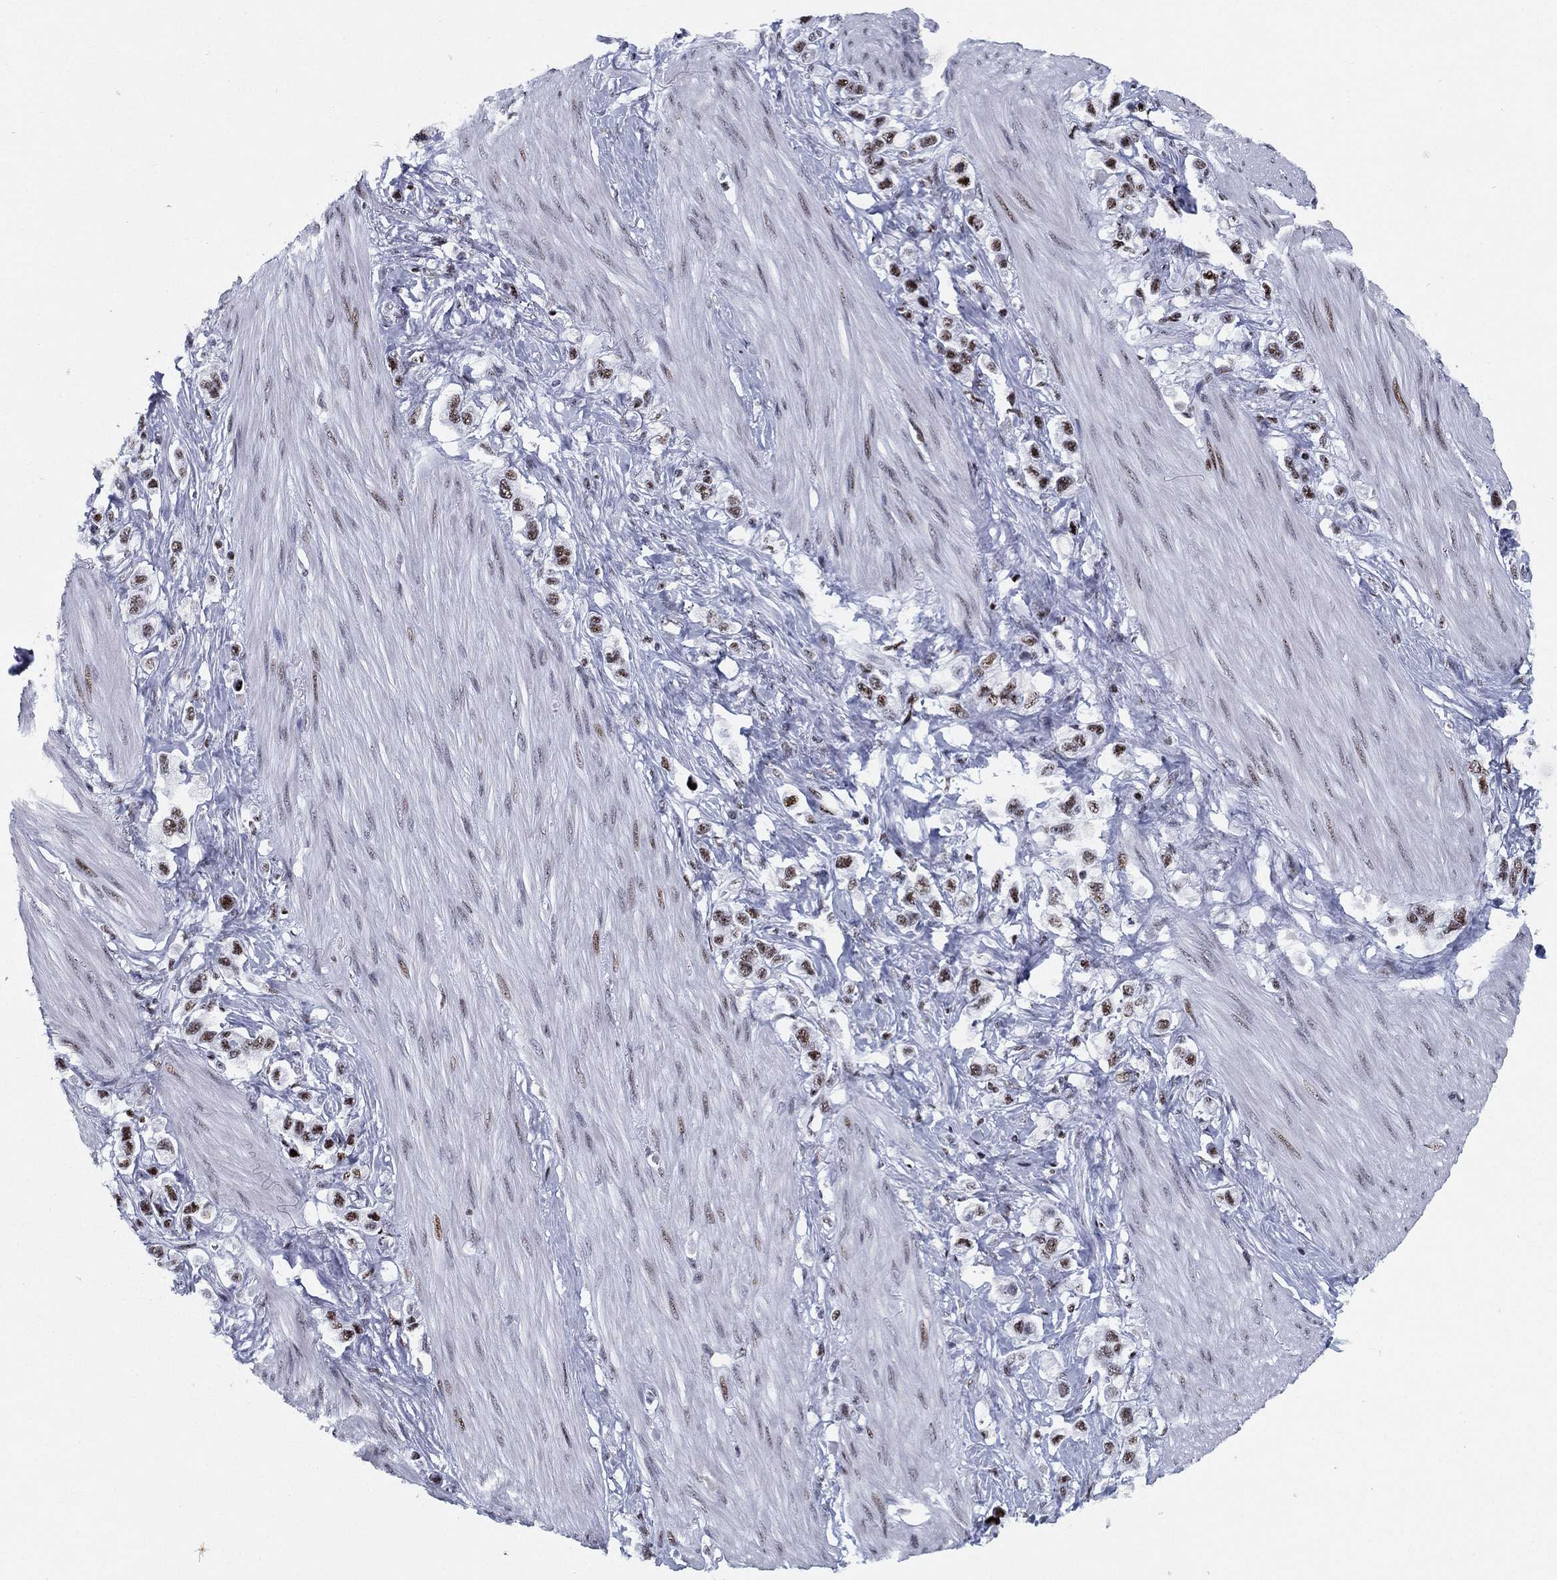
{"staining": {"intensity": "strong", "quantity": "25%-75%", "location": "nuclear"}, "tissue": "stomach cancer", "cell_type": "Tumor cells", "image_type": "cancer", "snomed": [{"axis": "morphology", "description": "Normal tissue, NOS"}, {"axis": "morphology", "description": "Adenocarcinoma, NOS"}, {"axis": "morphology", "description": "Adenocarcinoma, High grade"}, {"axis": "topography", "description": "Stomach, upper"}, {"axis": "topography", "description": "Stomach"}], "caption": "An image of human stomach adenocarcinoma stained for a protein shows strong nuclear brown staining in tumor cells.", "gene": "CYB561D2", "patient": {"sex": "female", "age": 65}}